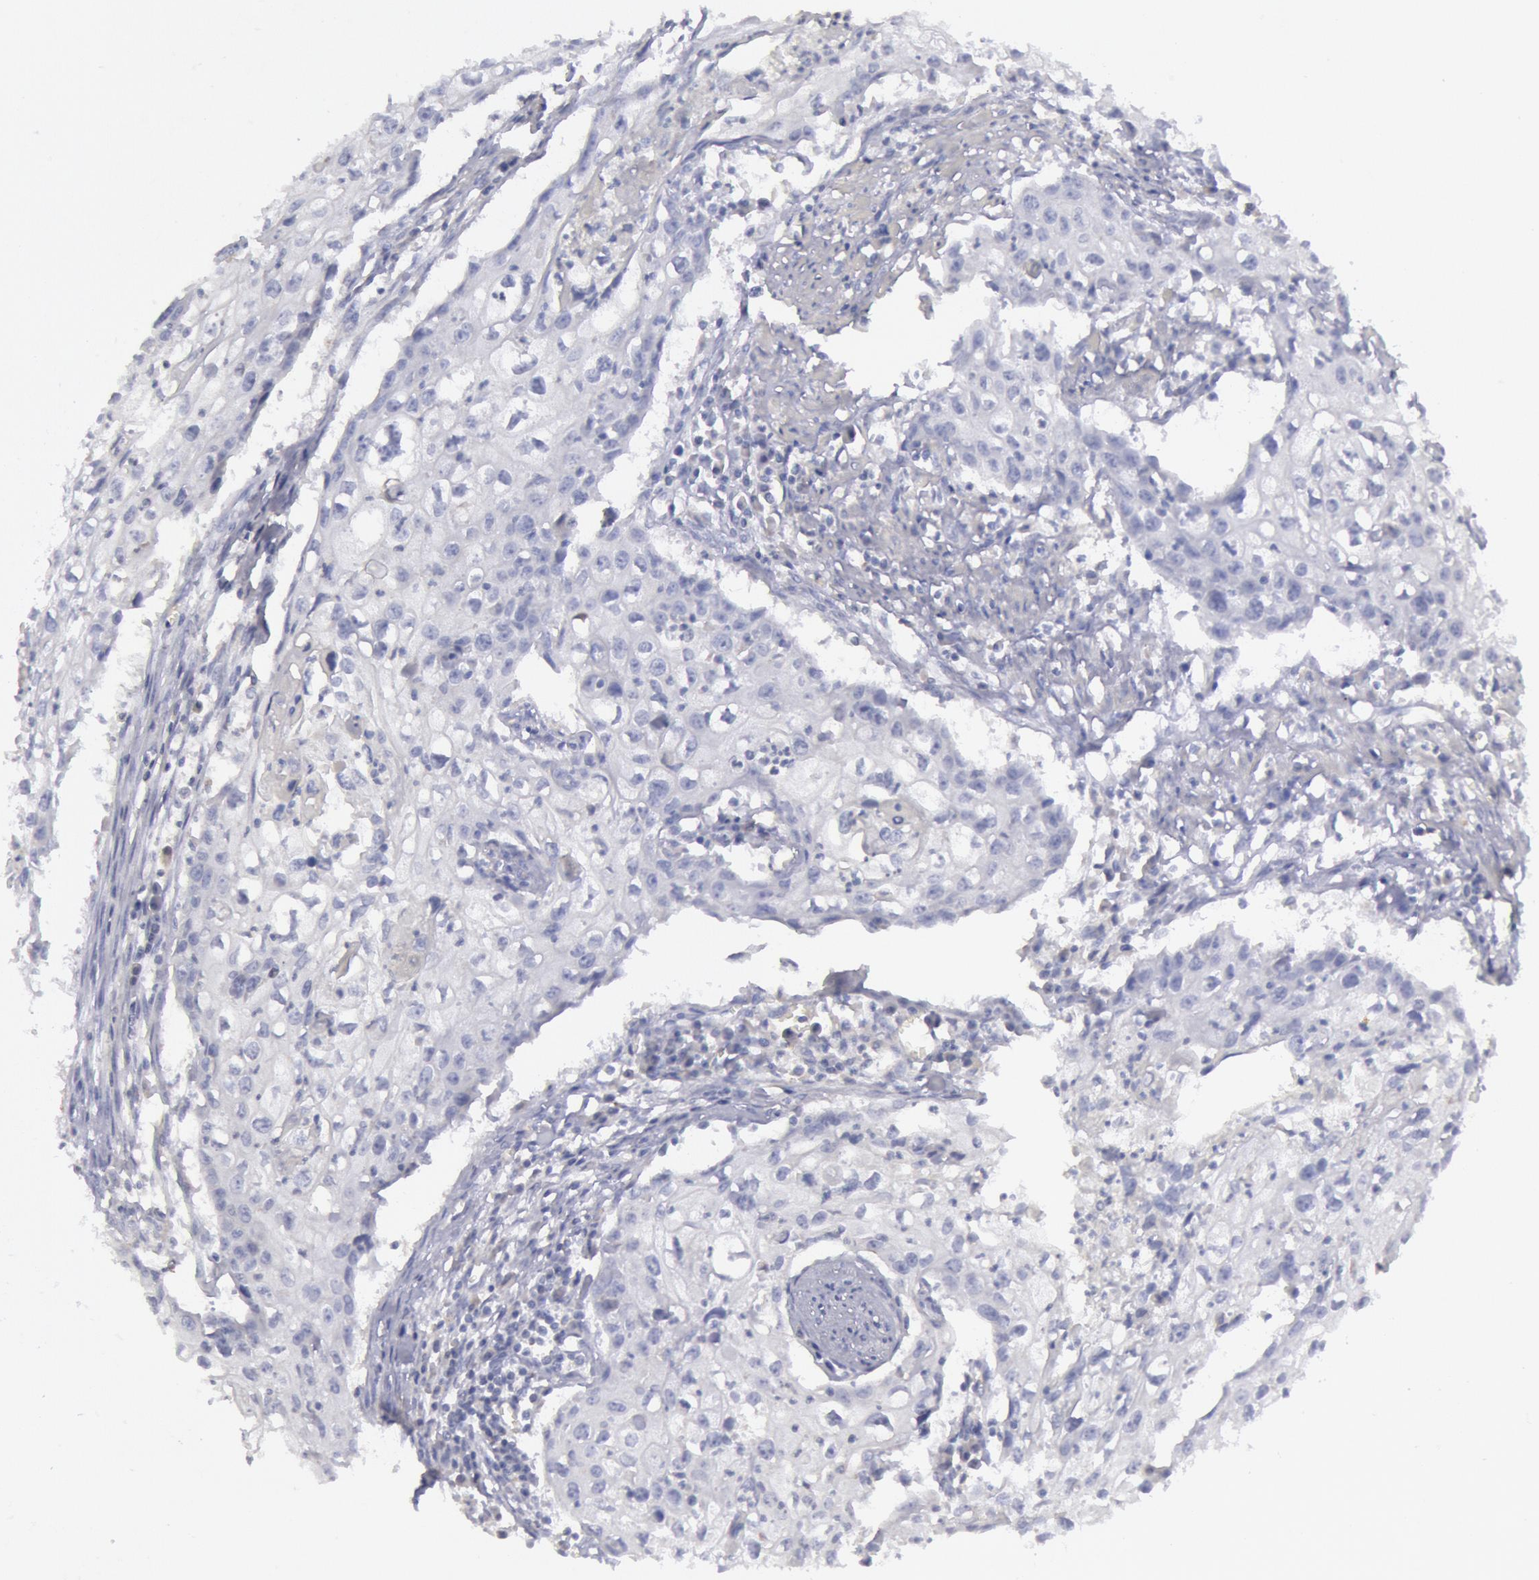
{"staining": {"intensity": "negative", "quantity": "none", "location": "none"}, "tissue": "urothelial cancer", "cell_type": "Tumor cells", "image_type": "cancer", "snomed": [{"axis": "morphology", "description": "Urothelial carcinoma, High grade"}, {"axis": "topography", "description": "Urinary bladder"}], "caption": "A histopathology image of human urothelial carcinoma (high-grade) is negative for staining in tumor cells.", "gene": "MYH7", "patient": {"sex": "male", "age": 54}}